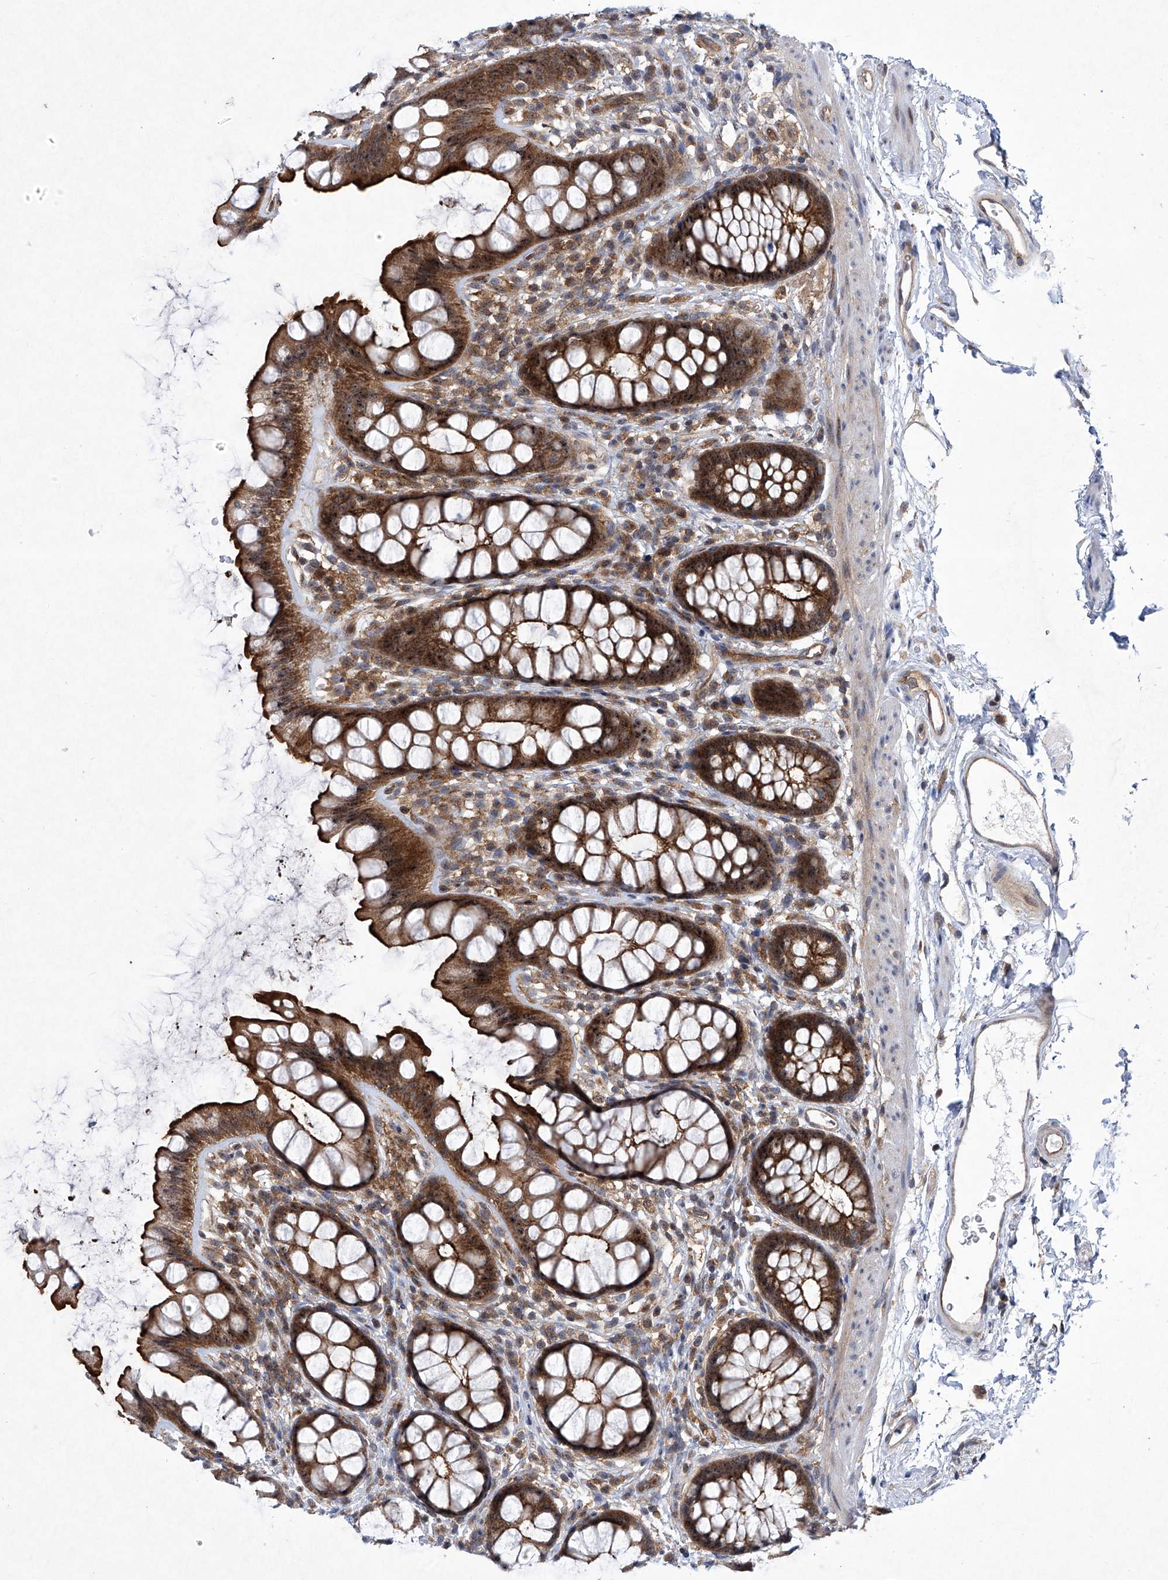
{"staining": {"intensity": "strong", "quantity": "25%-75%", "location": "cytoplasmic/membranous,nuclear"}, "tissue": "rectum", "cell_type": "Glandular cells", "image_type": "normal", "snomed": [{"axis": "morphology", "description": "Normal tissue, NOS"}, {"axis": "topography", "description": "Rectum"}], "caption": "Strong cytoplasmic/membranous,nuclear expression for a protein is present in approximately 25%-75% of glandular cells of normal rectum using immunohistochemistry (IHC).", "gene": "CISH", "patient": {"sex": "female", "age": 65}}